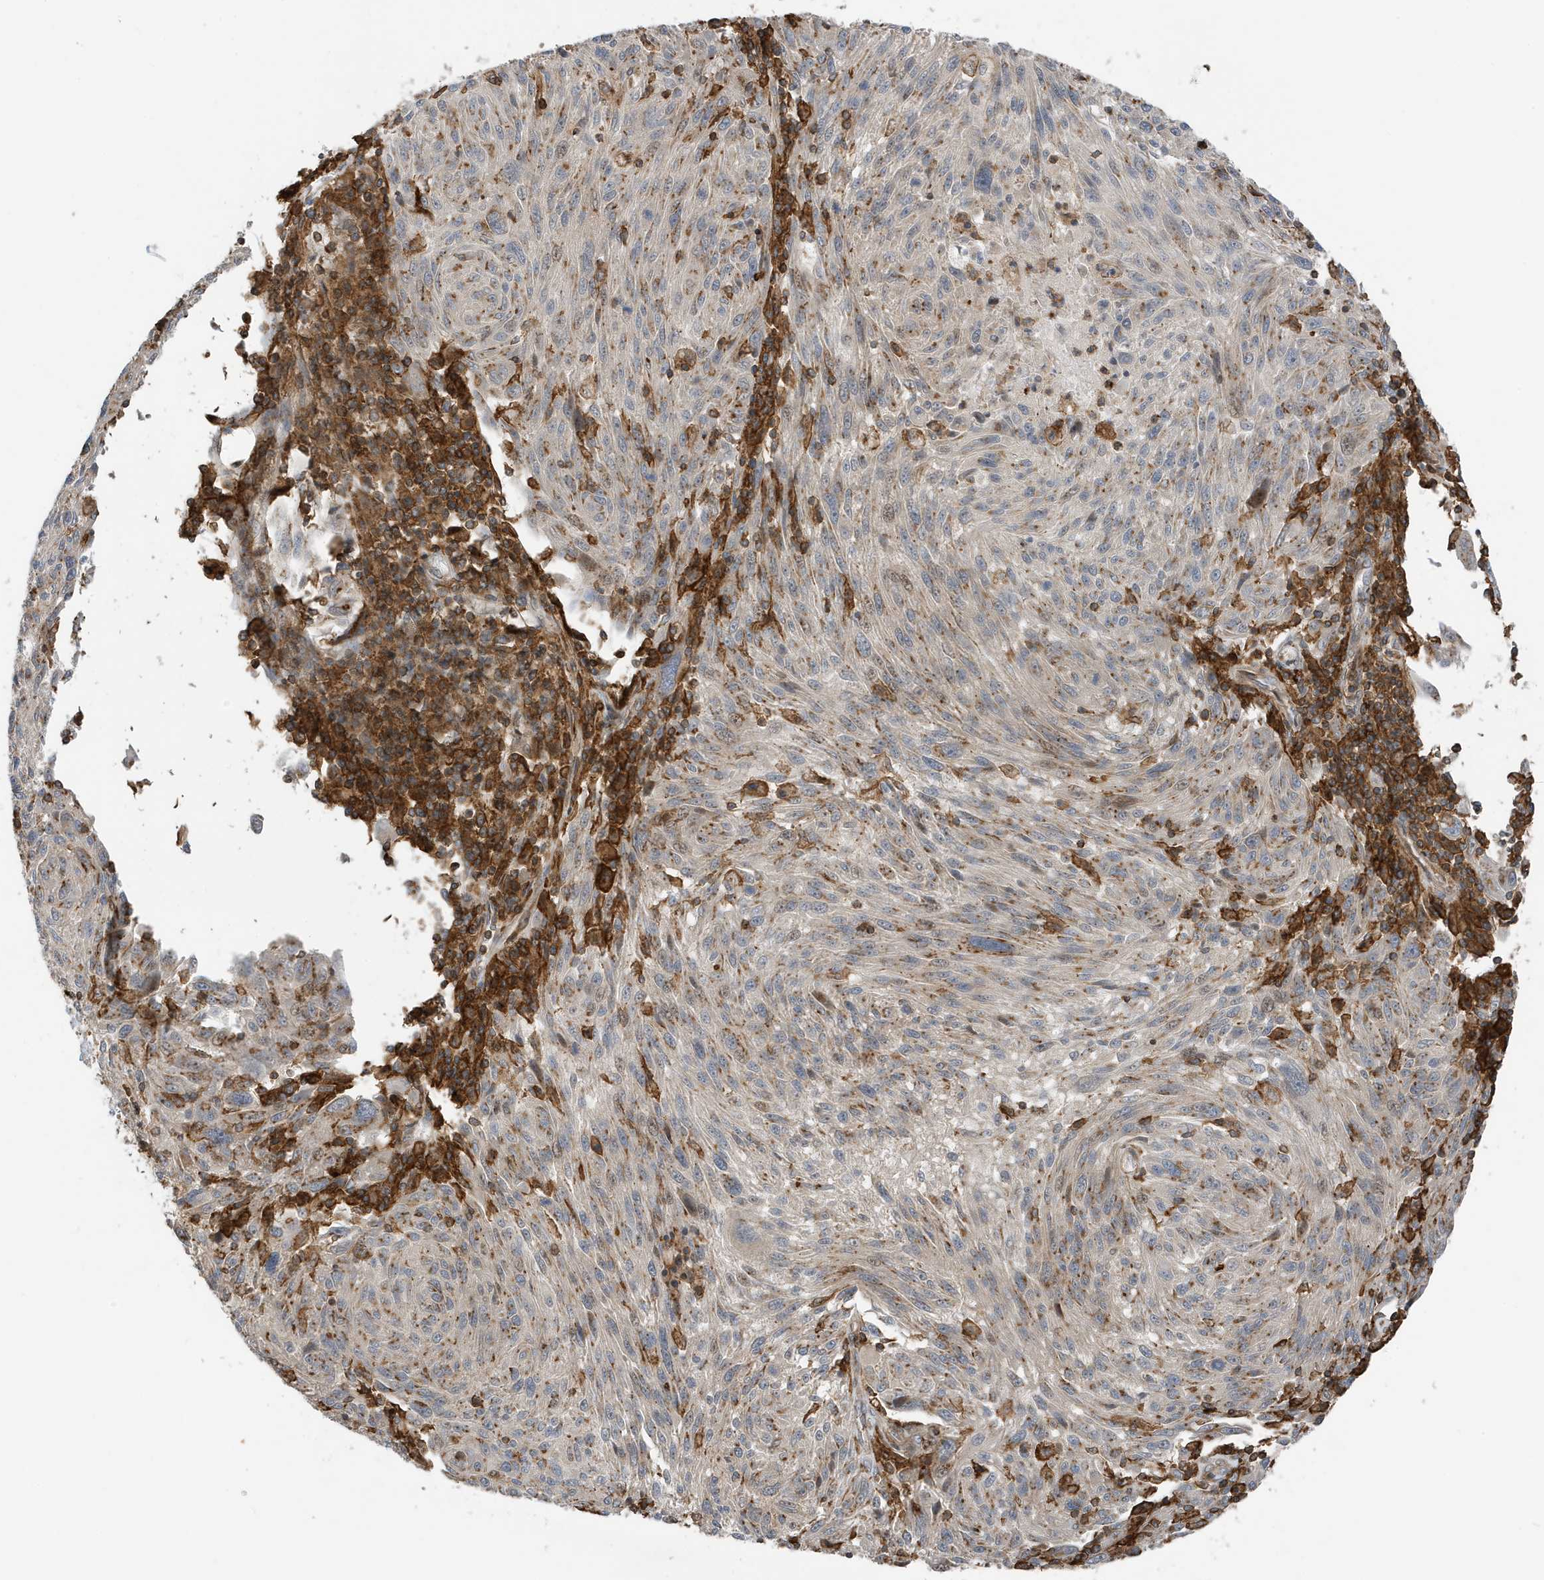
{"staining": {"intensity": "weak", "quantity": "25%-75%", "location": "cytoplasmic/membranous"}, "tissue": "melanoma", "cell_type": "Tumor cells", "image_type": "cancer", "snomed": [{"axis": "morphology", "description": "Malignant melanoma, NOS"}, {"axis": "topography", "description": "Skin"}], "caption": "This photomicrograph demonstrates malignant melanoma stained with immunohistochemistry to label a protein in brown. The cytoplasmic/membranous of tumor cells show weak positivity for the protein. Nuclei are counter-stained blue.", "gene": "TATDN3", "patient": {"sex": "male", "age": 53}}